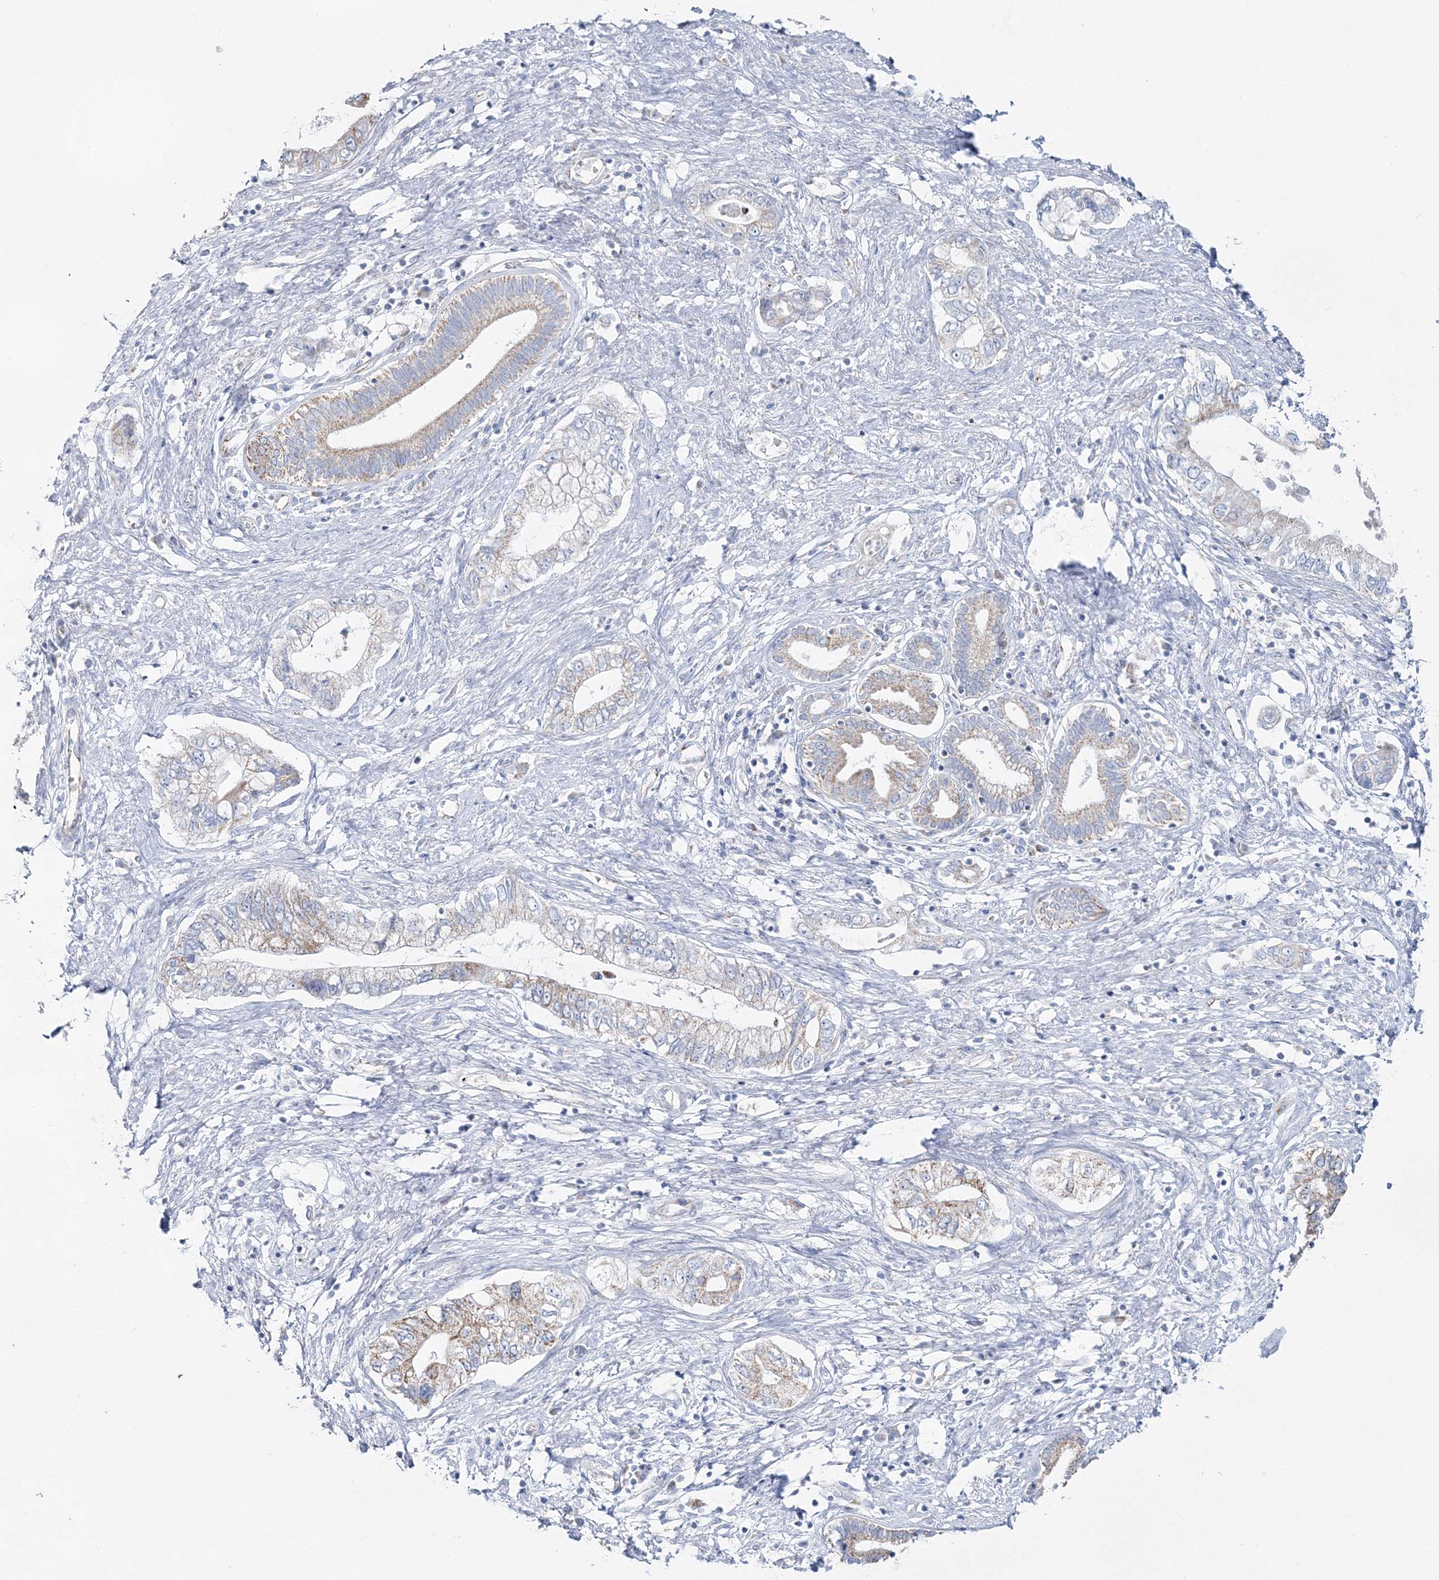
{"staining": {"intensity": "moderate", "quantity": "25%-75%", "location": "cytoplasmic/membranous"}, "tissue": "pancreatic cancer", "cell_type": "Tumor cells", "image_type": "cancer", "snomed": [{"axis": "morphology", "description": "Adenocarcinoma, NOS"}, {"axis": "topography", "description": "Pancreas"}], "caption": "The image exhibits immunohistochemical staining of pancreatic cancer. There is moderate cytoplasmic/membranous staining is identified in about 25%-75% of tumor cells.", "gene": "HIBCH", "patient": {"sex": "female", "age": 73}}